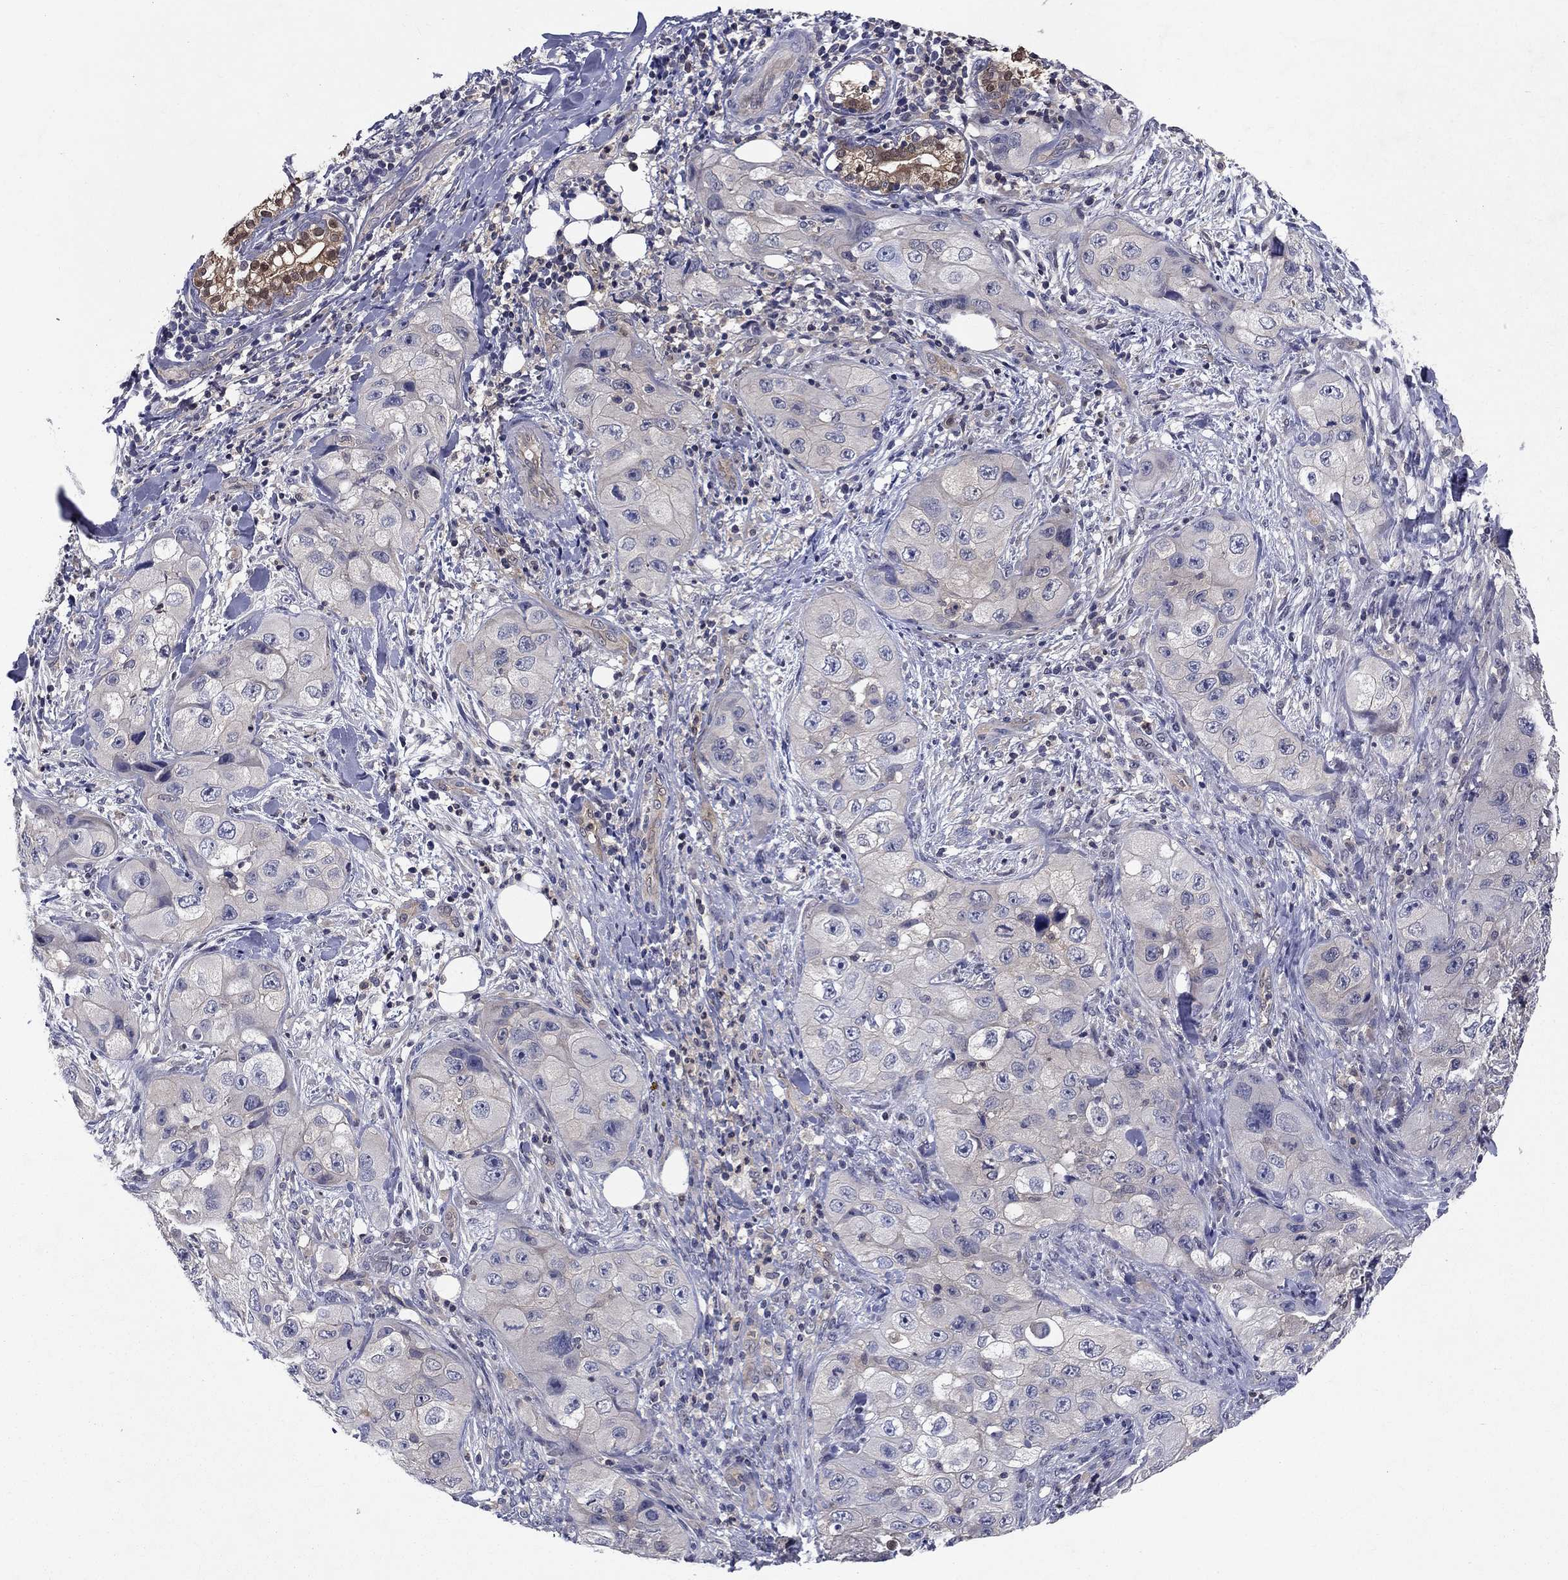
{"staining": {"intensity": "negative", "quantity": "none", "location": "none"}, "tissue": "skin cancer", "cell_type": "Tumor cells", "image_type": "cancer", "snomed": [{"axis": "morphology", "description": "Squamous cell carcinoma, NOS"}, {"axis": "topography", "description": "Skin"}, {"axis": "topography", "description": "Subcutis"}], "caption": "This image is of squamous cell carcinoma (skin) stained with IHC to label a protein in brown with the nuclei are counter-stained blue. There is no expression in tumor cells.", "gene": "GLTP", "patient": {"sex": "male", "age": 73}}